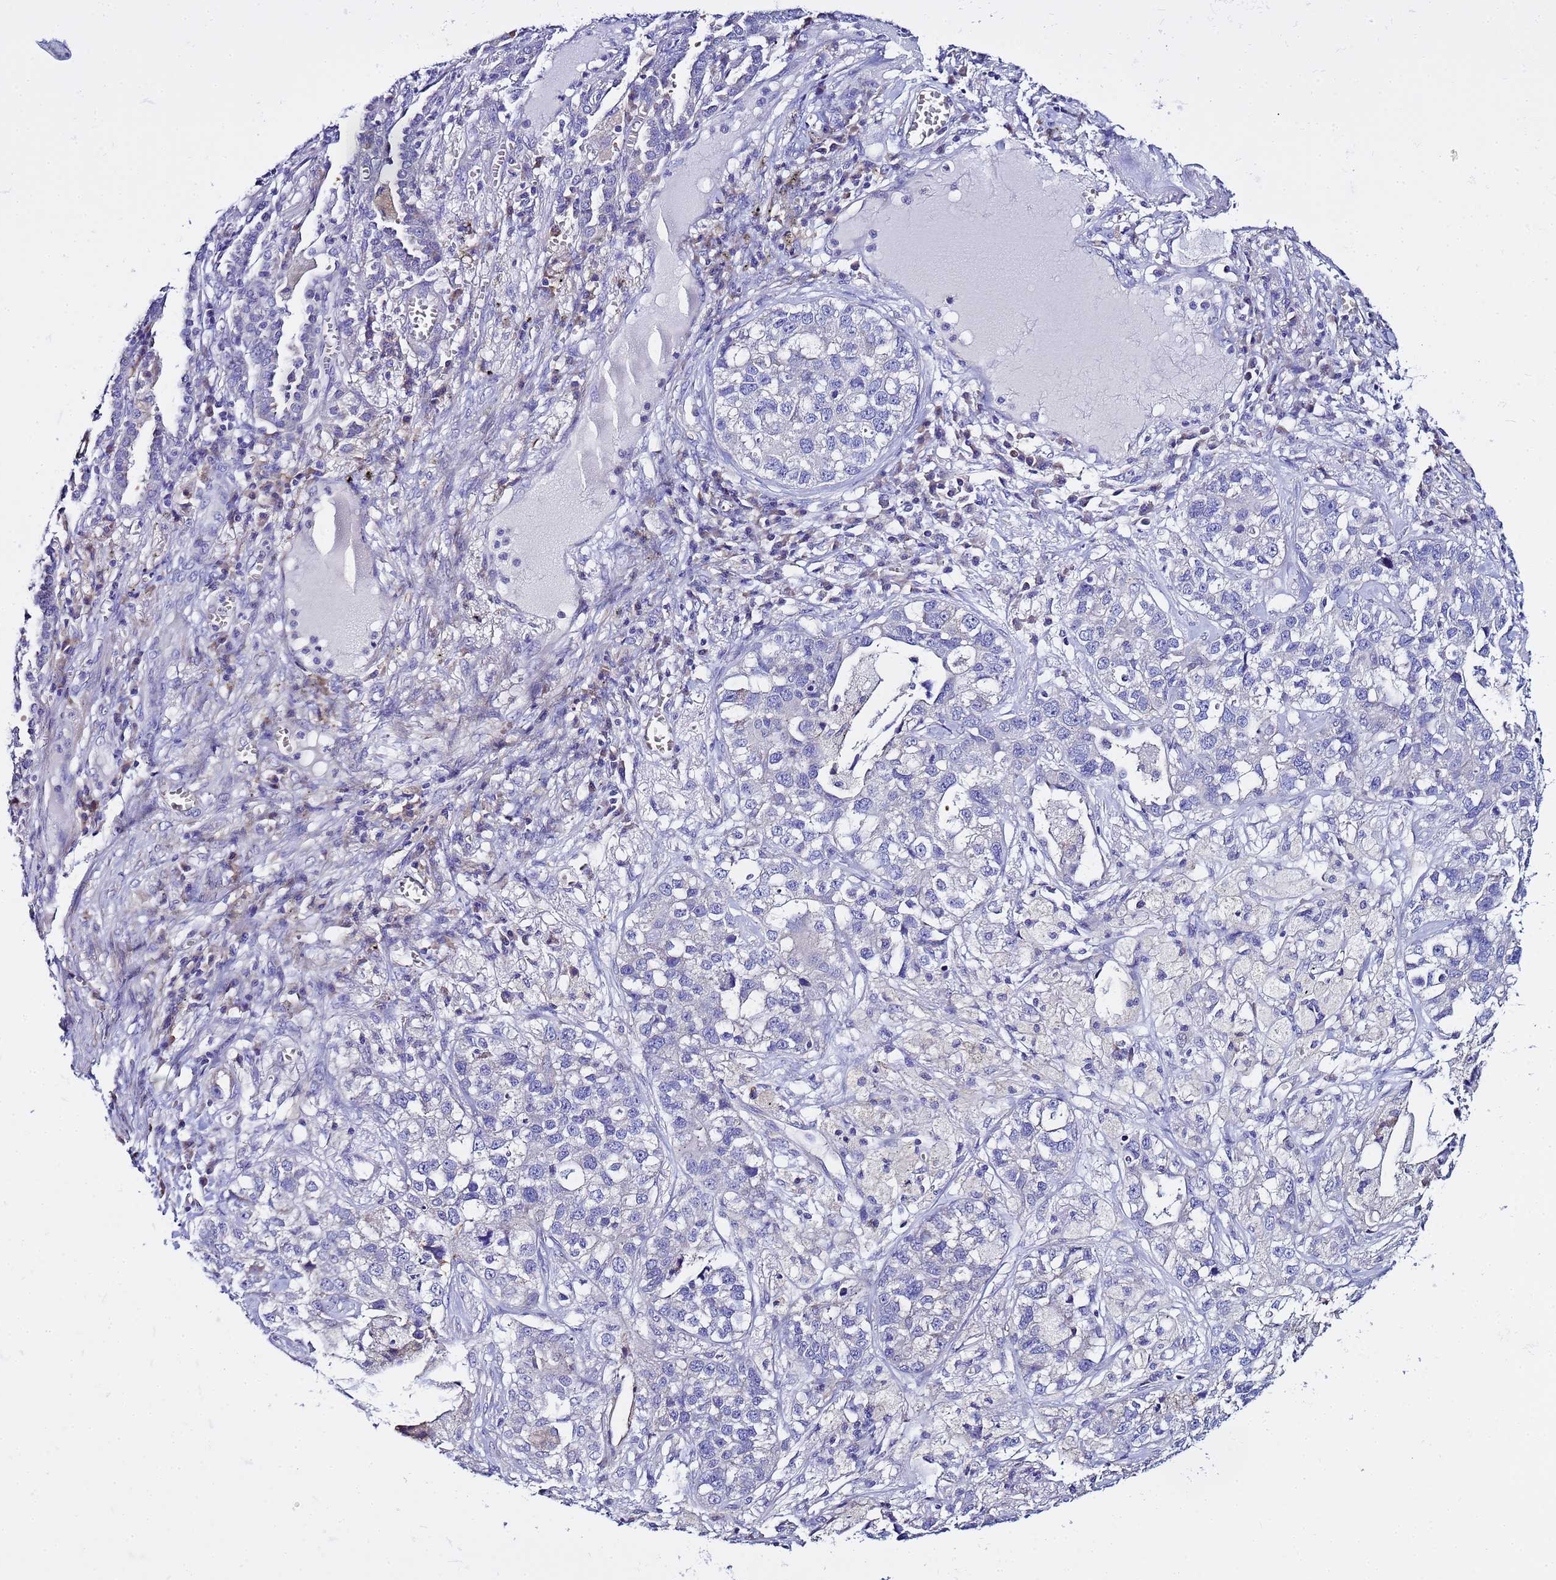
{"staining": {"intensity": "negative", "quantity": "none", "location": "none"}, "tissue": "lung cancer", "cell_type": "Tumor cells", "image_type": "cancer", "snomed": [{"axis": "morphology", "description": "Adenocarcinoma, NOS"}, {"axis": "topography", "description": "Lung"}], "caption": "Tumor cells show no significant staining in adenocarcinoma (lung).", "gene": "USP18", "patient": {"sex": "male", "age": 49}}